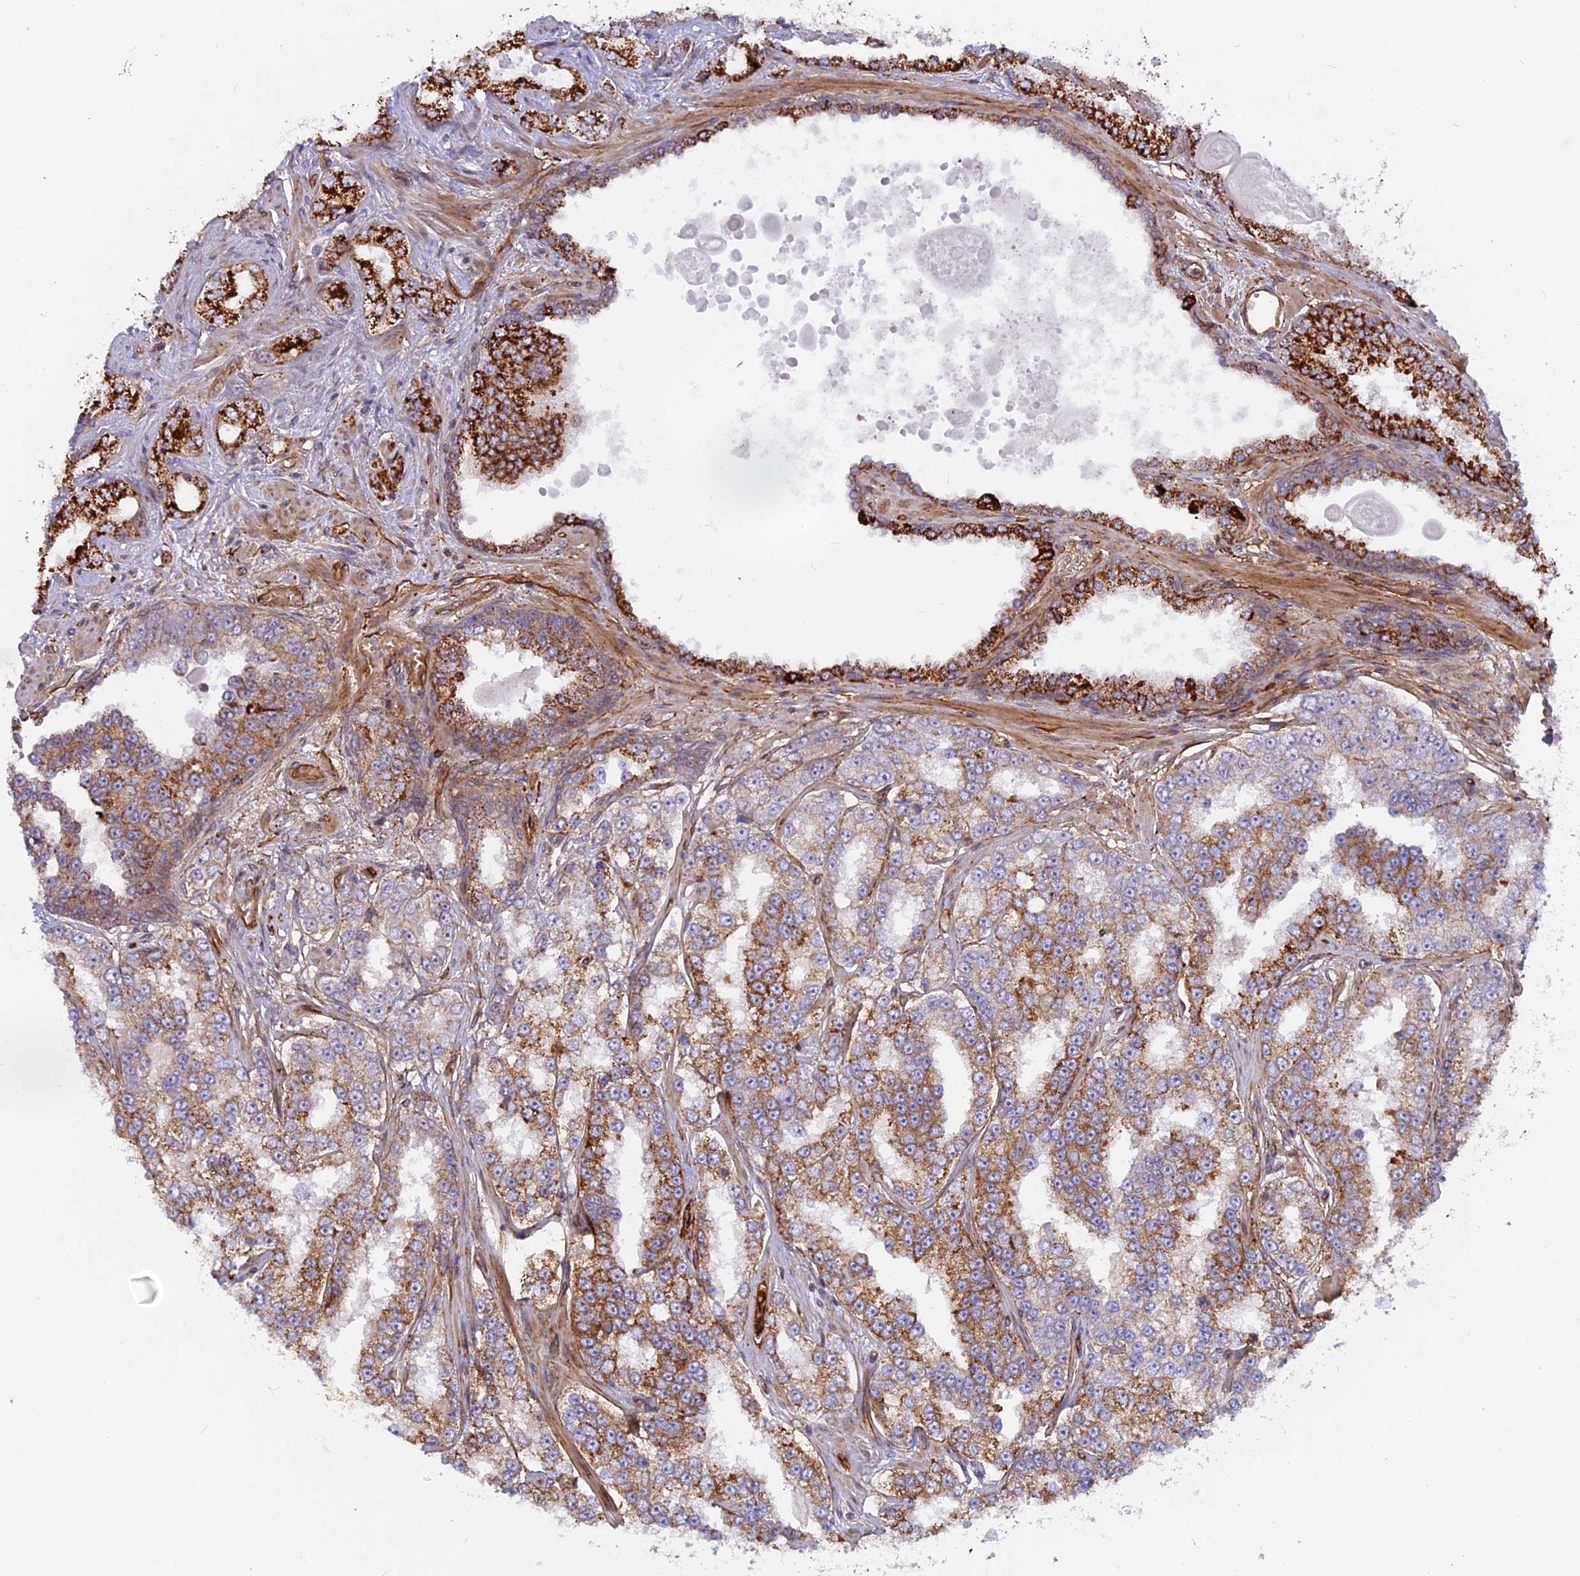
{"staining": {"intensity": "moderate", "quantity": "25%-75%", "location": "cytoplasmic/membranous"}, "tissue": "prostate cancer", "cell_type": "Tumor cells", "image_type": "cancer", "snomed": [{"axis": "morphology", "description": "Adenocarcinoma, High grade"}, {"axis": "topography", "description": "Prostate"}], "caption": "Protein staining of prostate cancer (high-grade adenocarcinoma) tissue reveals moderate cytoplasmic/membranous staining in about 25%-75% of tumor cells. The staining is performed using DAB brown chromogen to label protein expression. The nuclei are counter-stained blue using hematoxylin.", "gene": "CNBD2", "patient": {"sex": "male", "age": 67}}